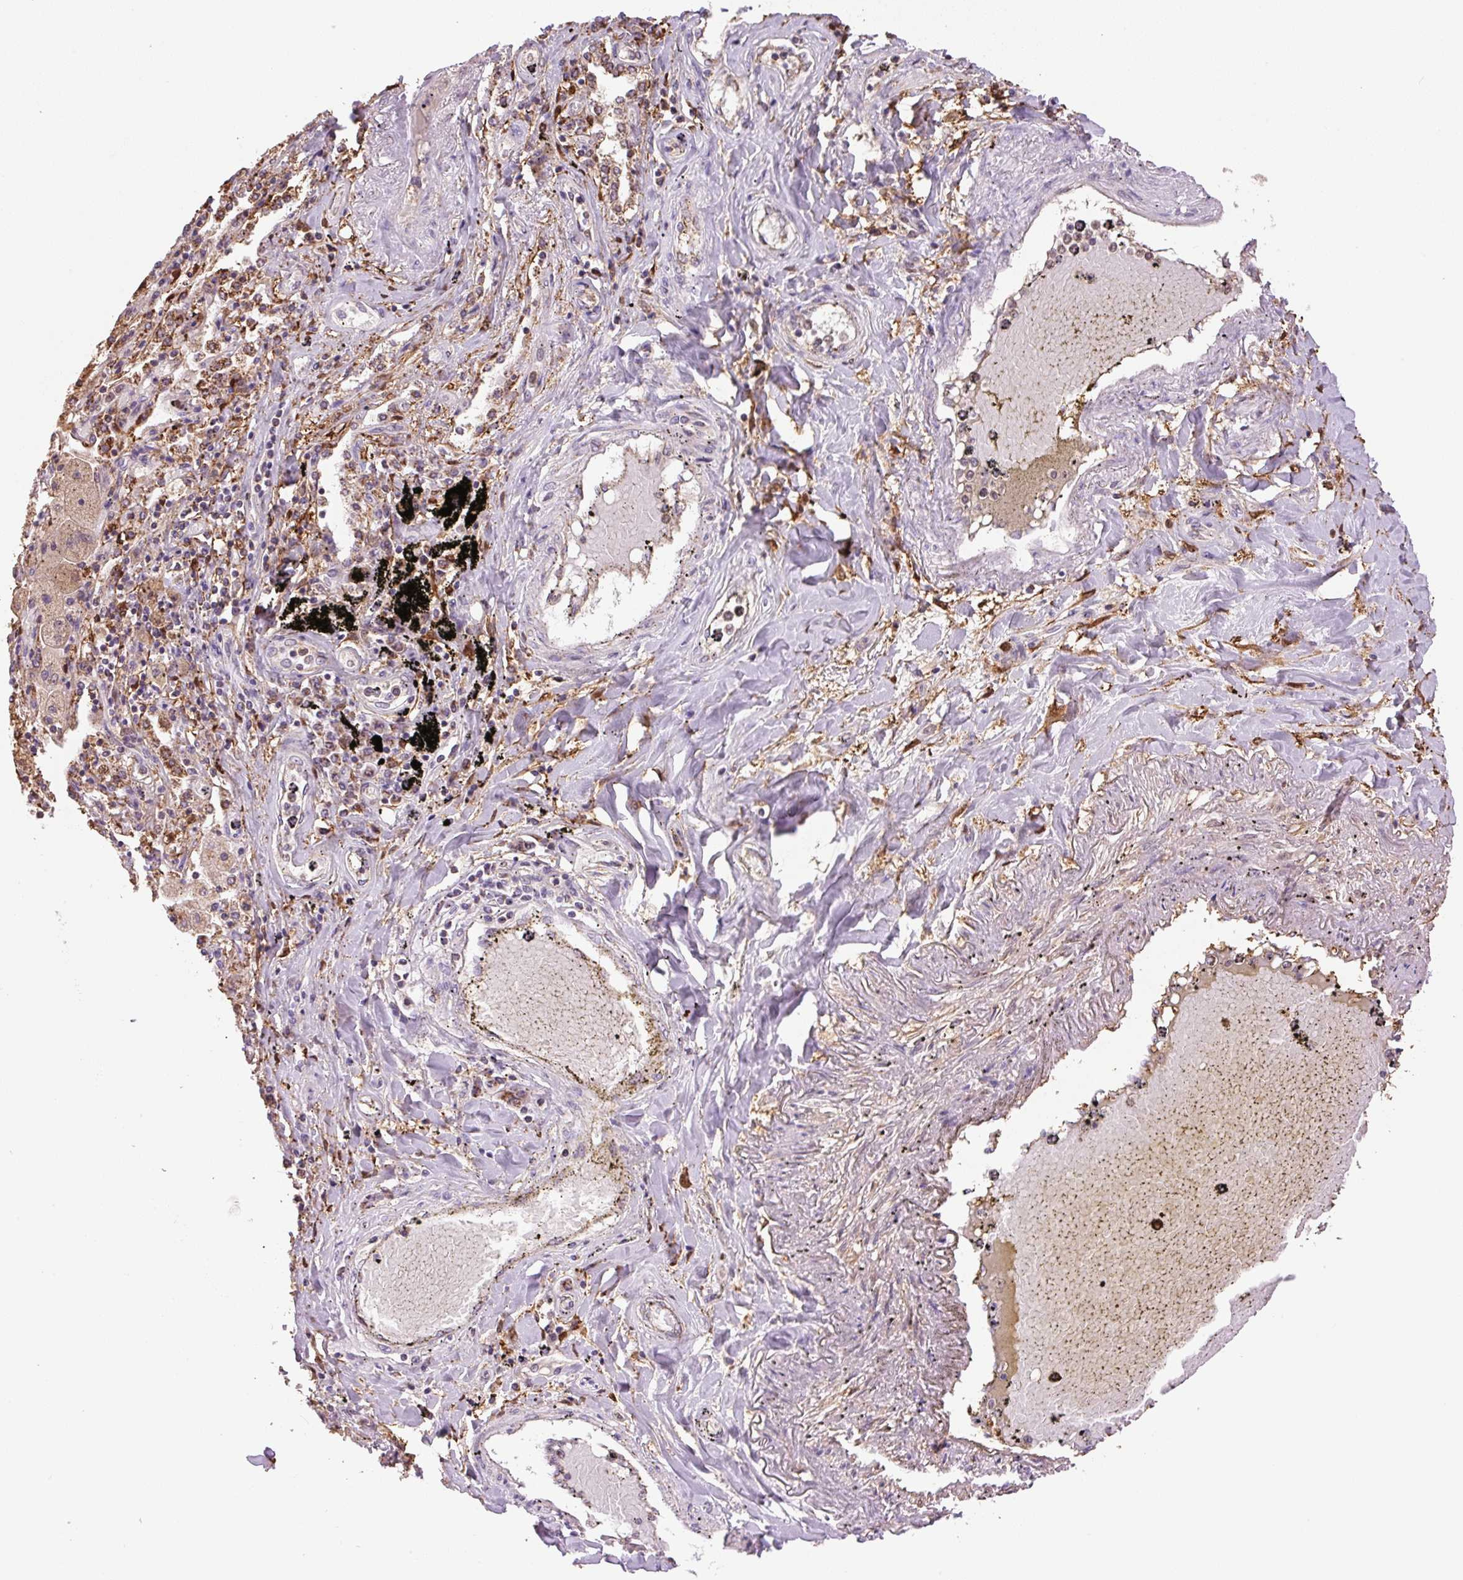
{"staining": {"intensity": "moderate", "quantity": "25%-75%", "location": "cytoplasmic/membranous,nuclear"}, "tissue": "lung cancer", "cell_type": "Tumor cells", "image_type": "cancer", "snomed": [{"axis": "morphology", "description": "Squamous cell carcinoma, NOS"}, {"axis": "topography", "description": "Lung"}], "caption": "A brown stain labels moderate cytoplasmic/membranous and nuclear expression of a protein in squamous cell carcinoma (lung) tumor cells.", "gene": "SGF29", "patient": {"sex": "male", "age": 65}}